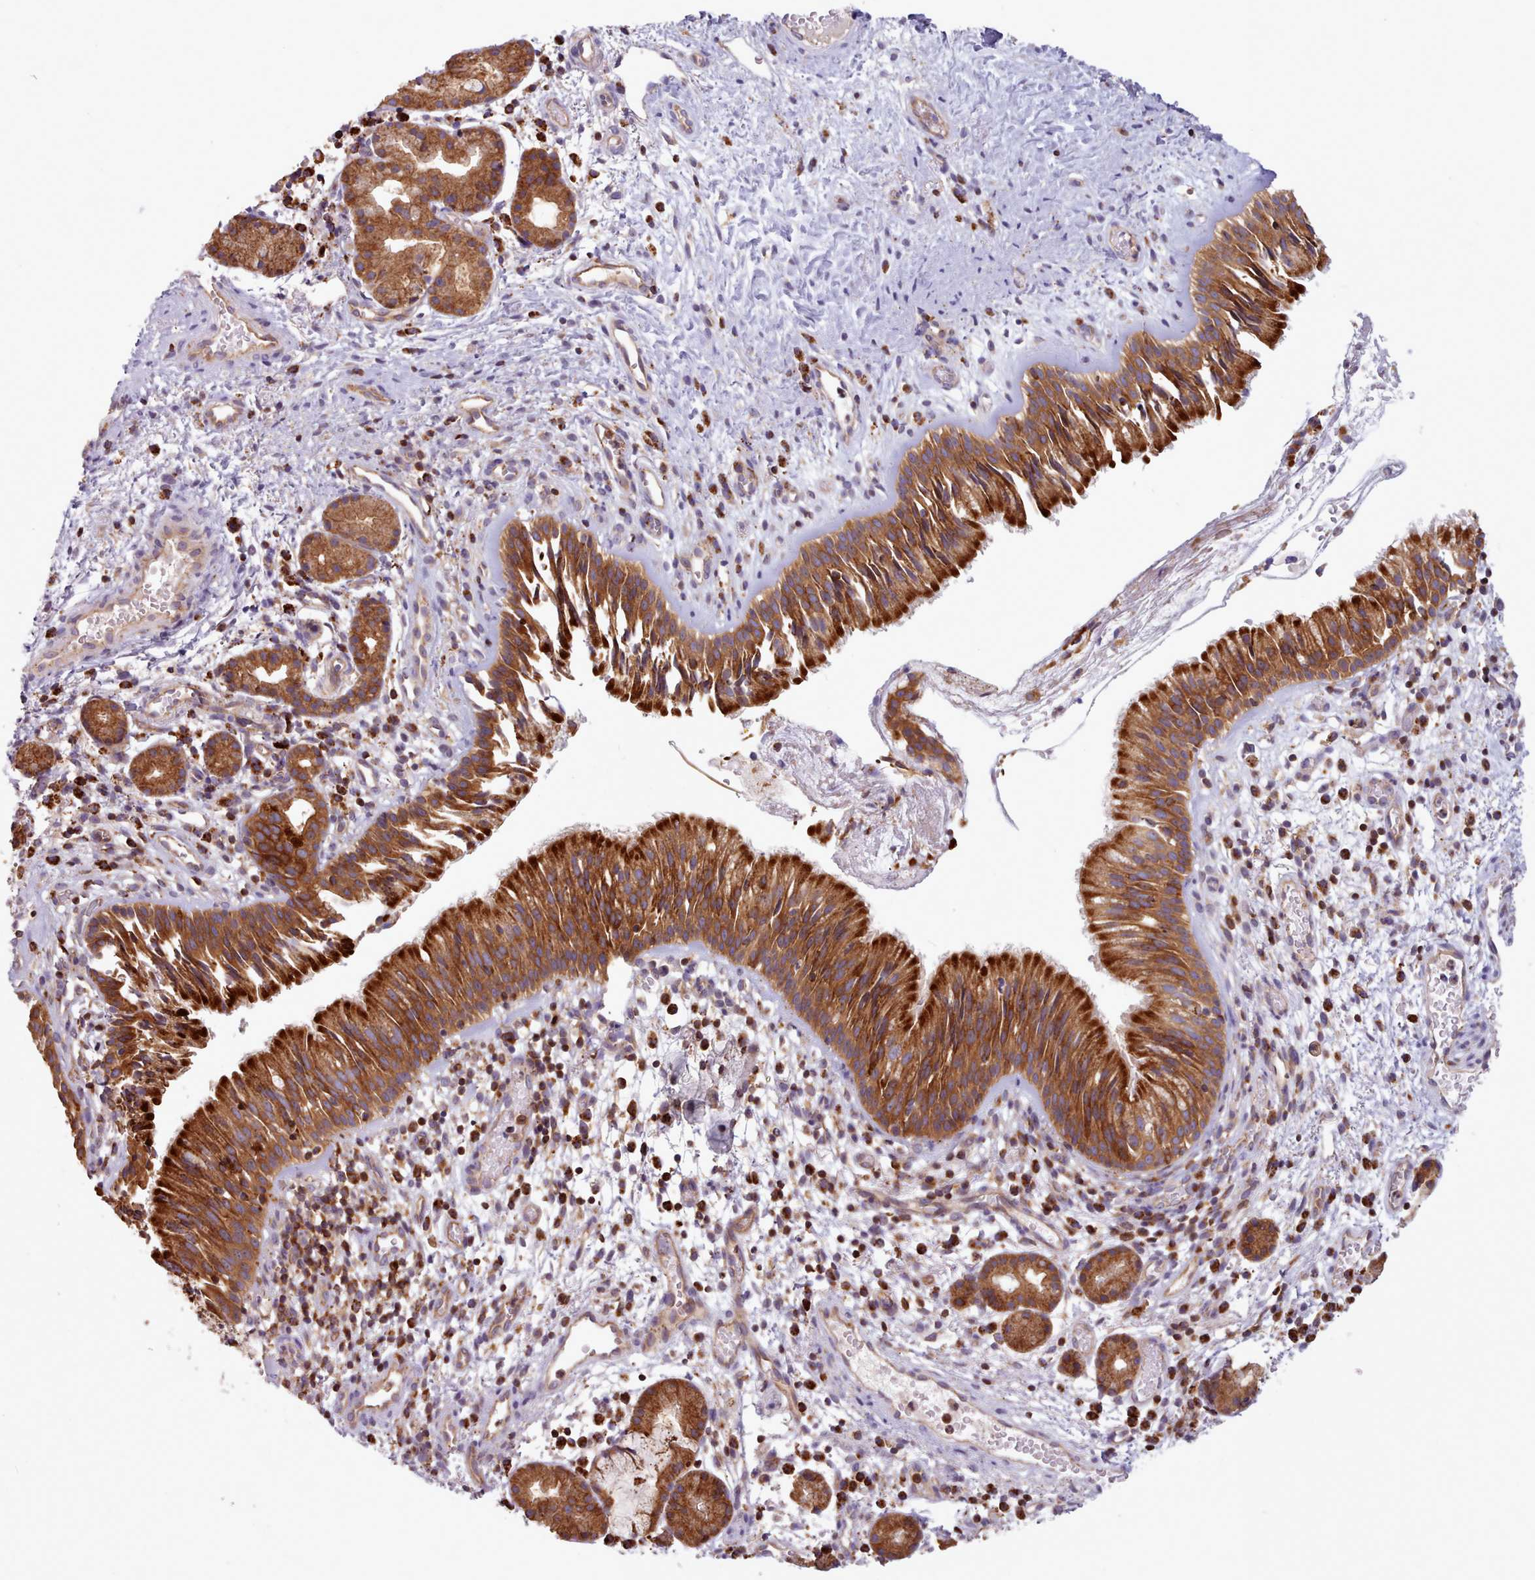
{"staining": {"intensity": "strong", "quantity": ">75%", "location": "cytoplasmic/membranous"}, "tissue": "nasopharynx", "cell_type": "Respiratory epithelial cells", "image_type": "normal", "snomed": [{"axis": "morphology", "description": "Normal tissue, NOS"}, {"axis": "topography", "description": "Nasopharynx"}], "caption": "Protein expression analysis of normal nasopharynx demonstrates strong cytoplasmic/membranous expression in about >75% of respiratory epithelial cells.", "gene": "CRYBG1", "patient": {"sex": "male", "age": 65}}